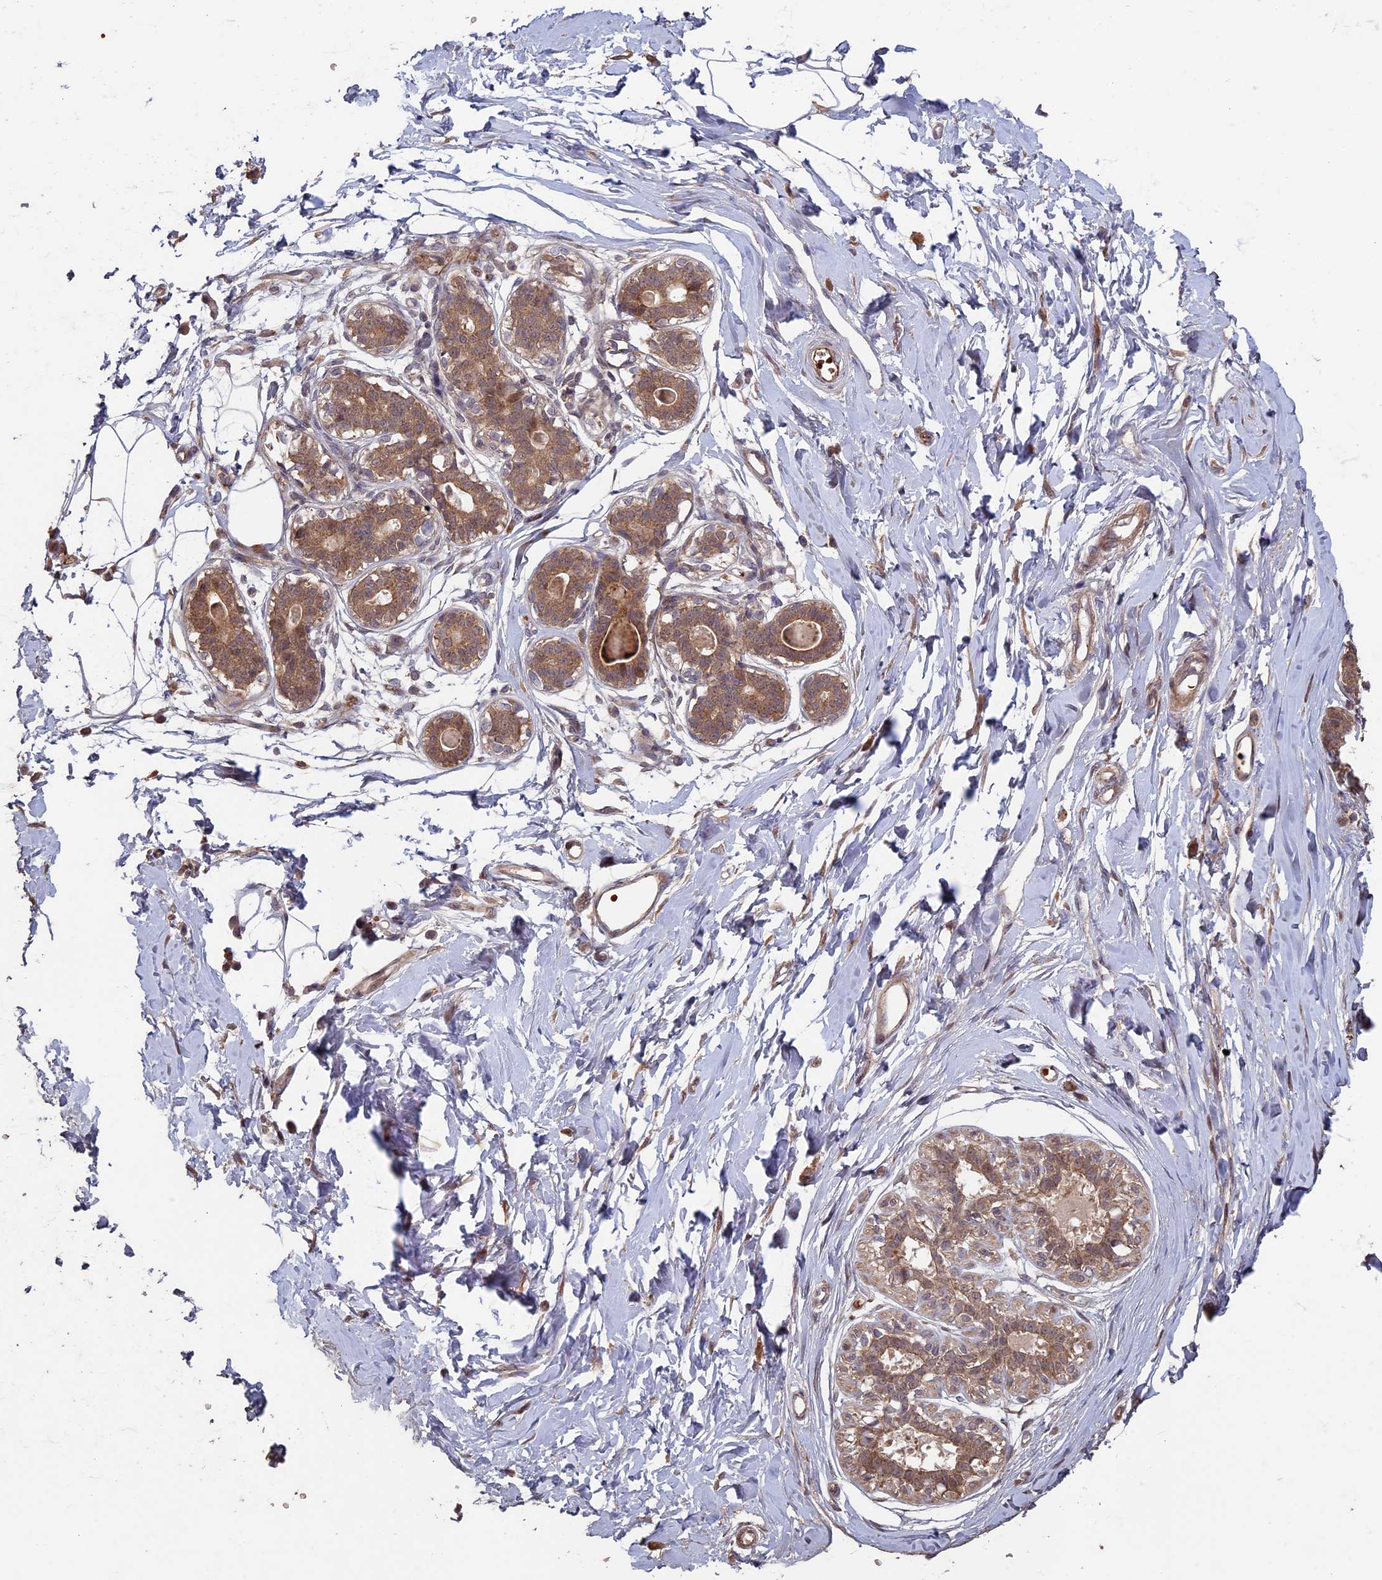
{"staining": {"intensity": "moderate", "quantity": ">75%", "location": "cytoplasmic/membranous"}, "tissue": "breast", "cell_type": "Adipocytes", "image_type": "normal", "snomed": [{"axis": "morphology", "description": "Normal tissue, NOS"}, {"axis": "topography", "description": "Breast"}], "caption": "IHC of benign breast demonstrates medium levels of moderate cytoplasmic/membranous expression in about >75% of adipocytes. Nuclei are stained in blue.", "gene": "RCCD1", "patient": {"sex": "female", "age": 45}}